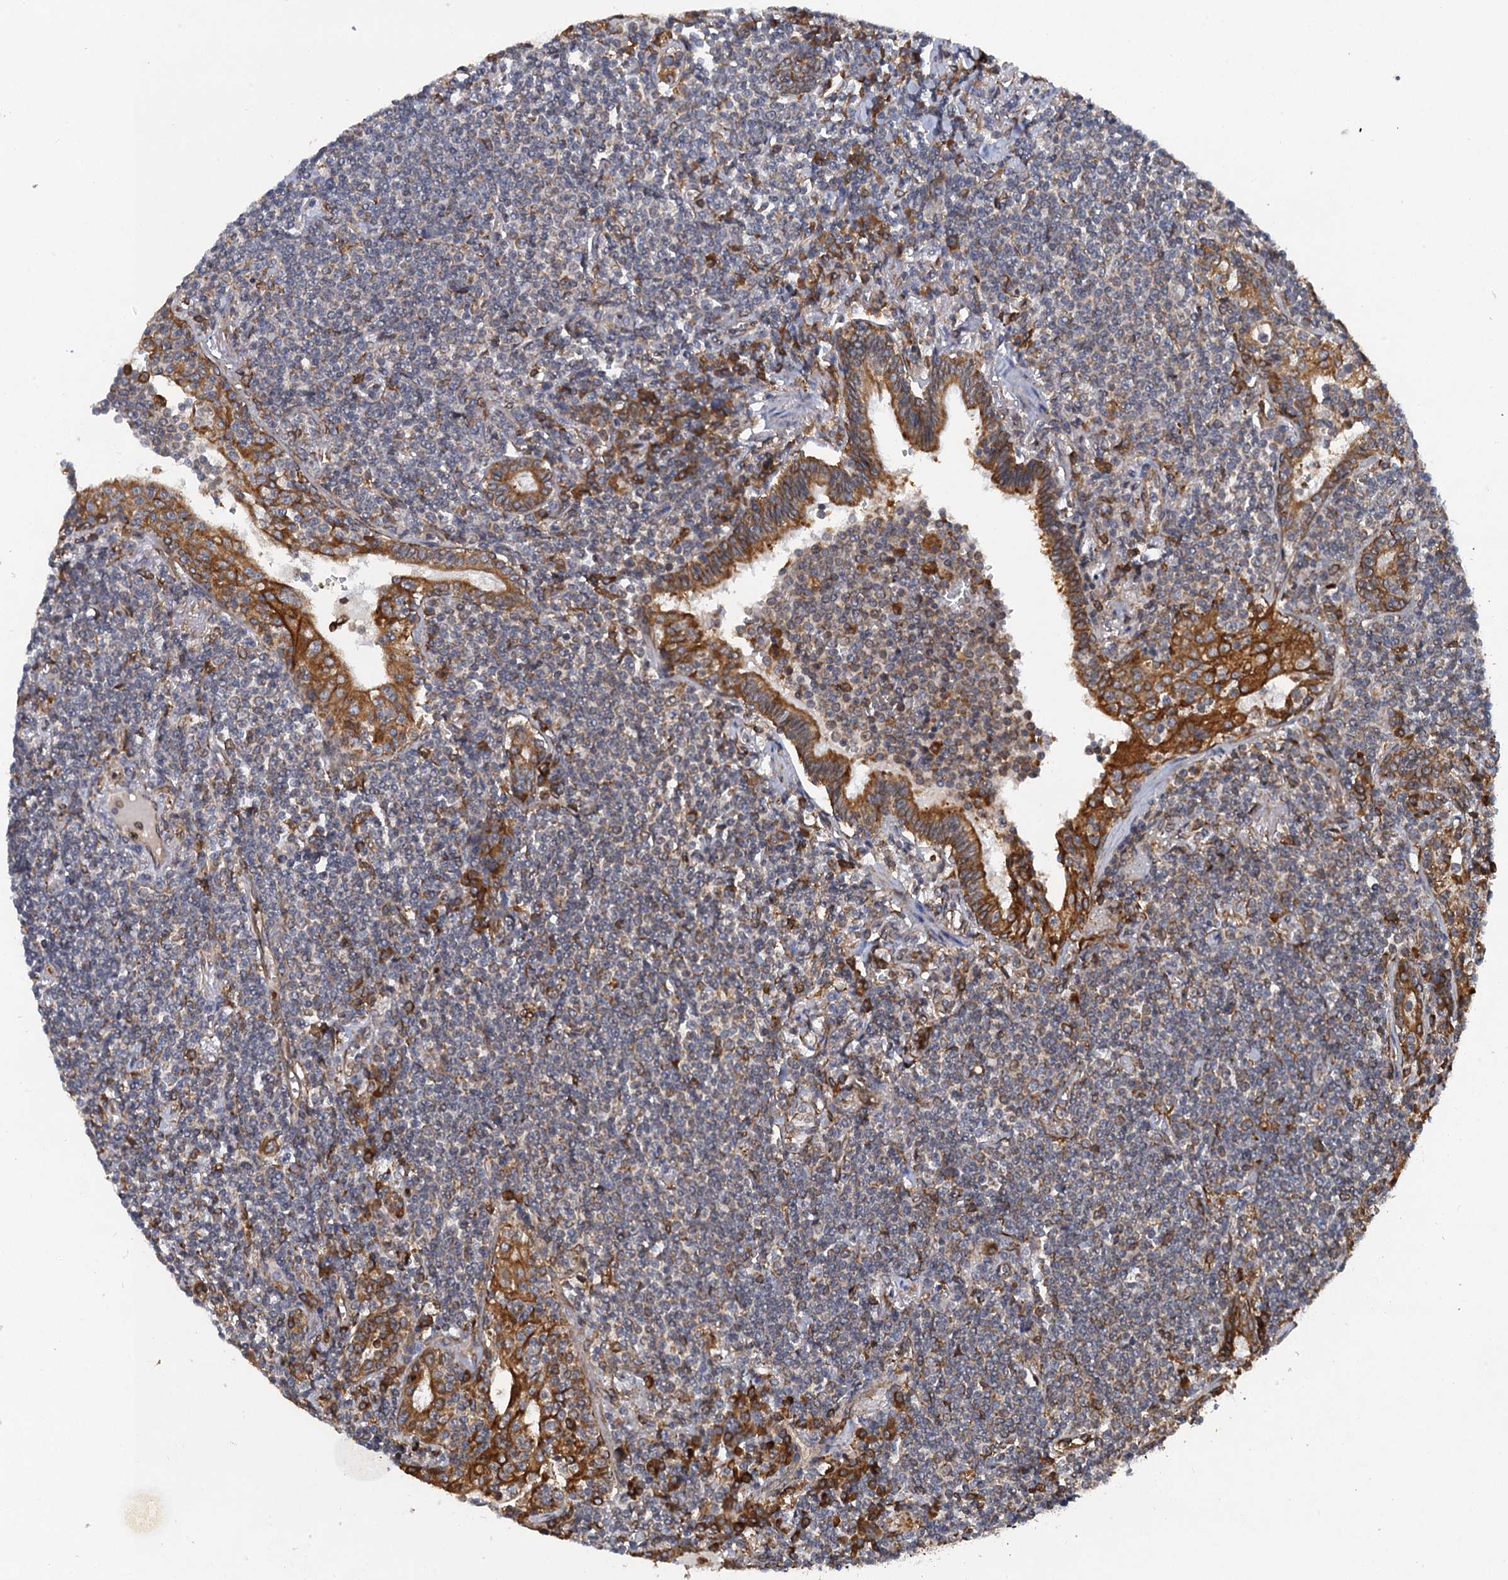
{"staining": {"intensity": "weak", "quantity": "<25%", "location": "cytoplasmic/membranous"}, "tissue": "lymphoma", "cell_type": "Tumor cells", "image_type": "cancer", "snomed": [{"axis": "morphology", "description": "Malignant lymphoma, non-Hodgkin's type, Low grade"}, {"axis": "topography", "description": "Lung"}], "caption": "Tumor cells are negative for protein expression in human low-grade malignant lymphoma, non-Hodgkin's type.", "gene": "ARMC5", "patient": {"sex": "female", "age": 71}}